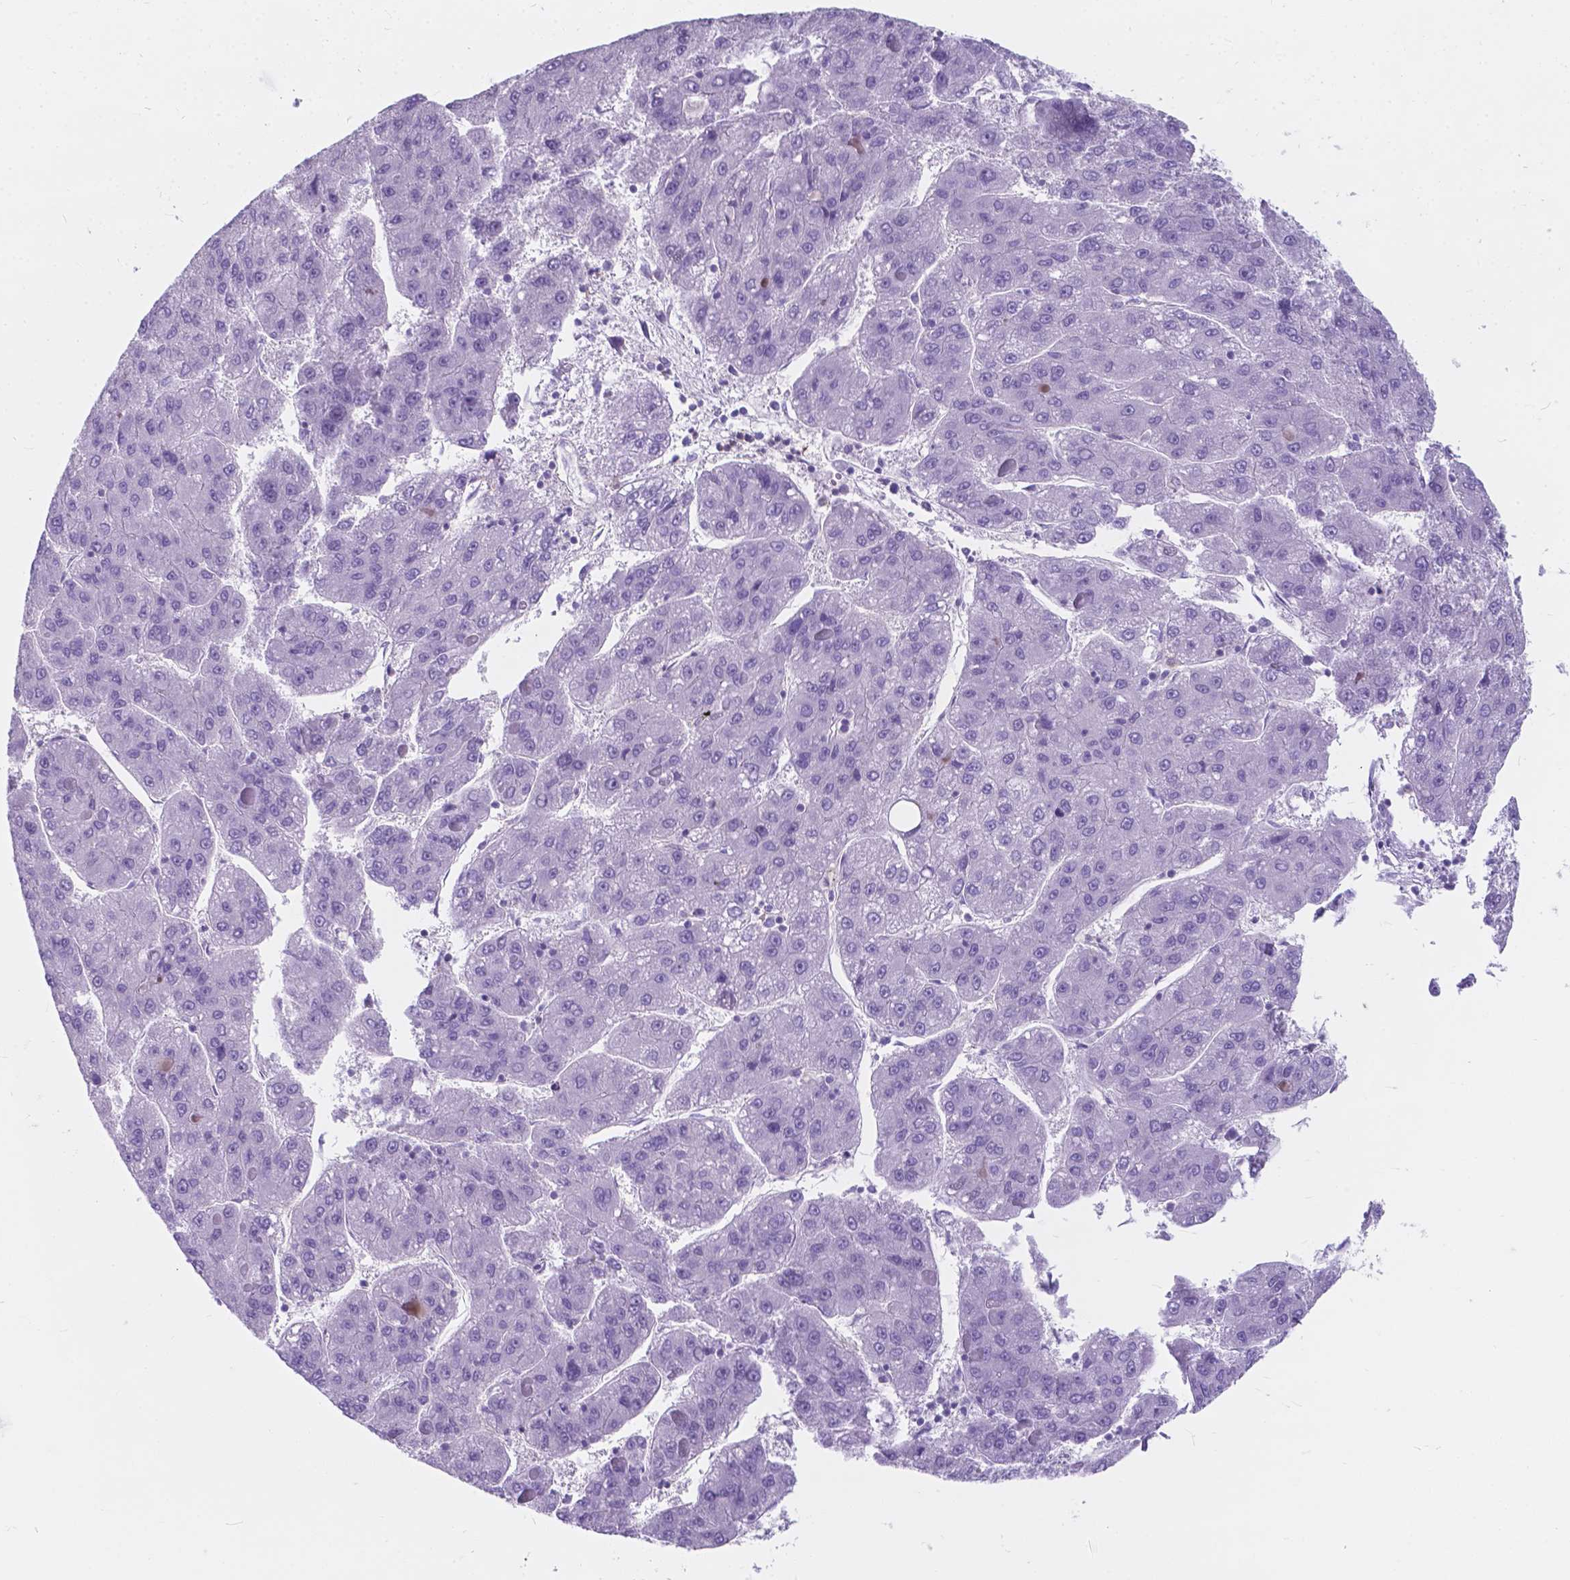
{"staining": {"intensity": "negative", "quantity": "none", "location": "none"}, "tissue": "liver cancer", "cell_type": "Tumor cells", "image_type": "cancer", "snomed": [{"axis": "morphology", "description": "Carcinoma, Hepatocellular, NOS"}, {"axis": "topography", "description": "Liver"}], "caption": "Immunohistochemistry of human liver cancer exhibits no staining in tumor cells. The staining is performed using DAB brown chromogen with nuclei counter-stained in using hematoxylin.", "gene": "KIAA0040", "patient": {"sex": "female", "age": 82}}